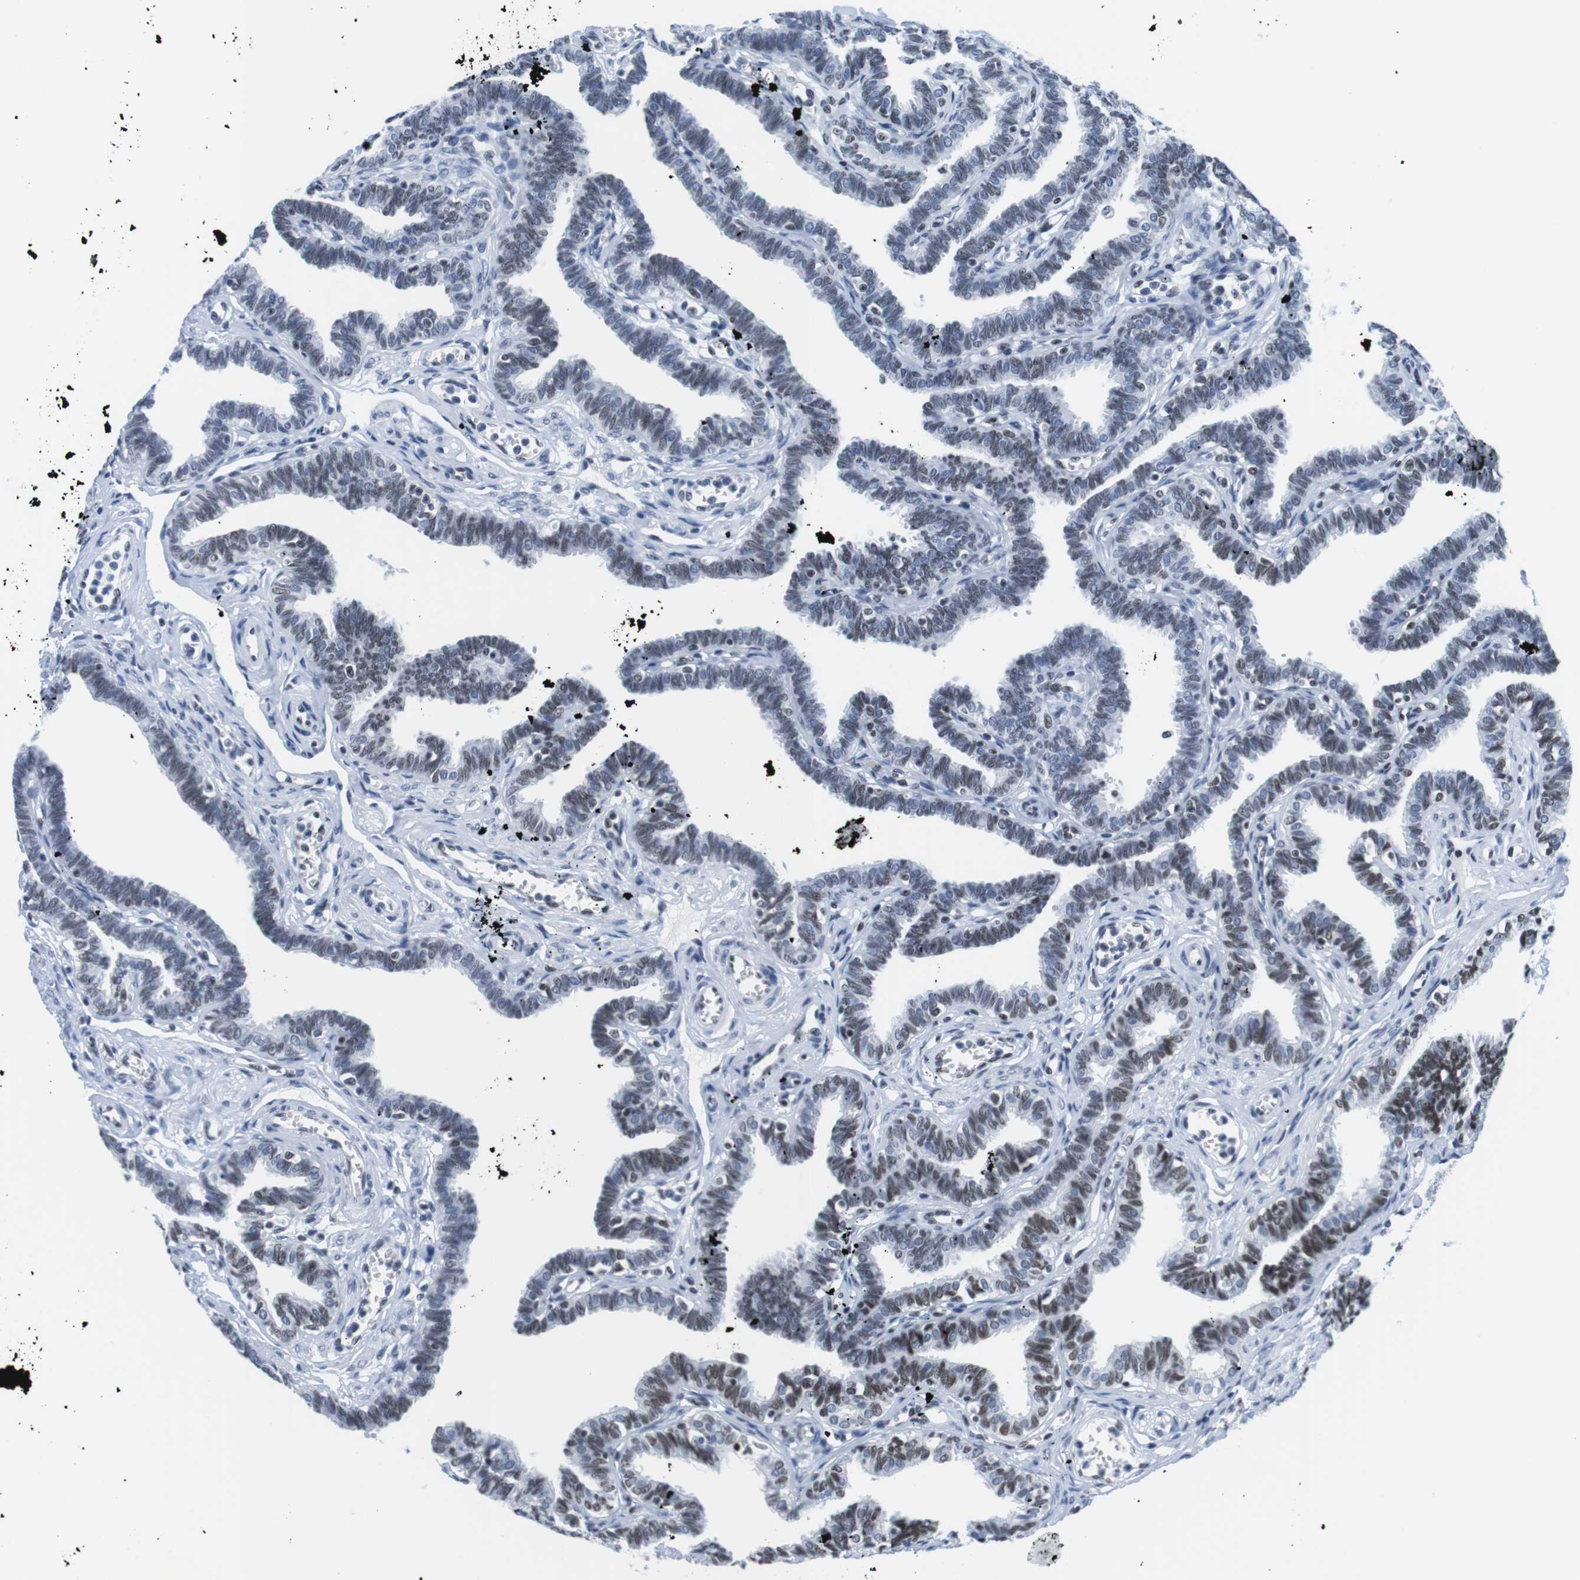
{"staining": {"intensity": "weak", "quantity": "25%-75%", "location": "nuclear"}, "tissue": "fallopian tube", "cell_type": "Glandular cells", "image_type": "normal", "snomed": [{"axis": "morphology", "description": "Normal tissue, NOS"}, {"axis": "topography", "description": "Fallopian tube"}, {"axis": "topography", "description": "Ovary"}], "caption": "The histopathology image exhibits staining of benign fallopian tube, revealing weak nuclear protein staining (brown color) within glandular cells.", "gene": "IFI16", "patient": {"sex": "female", "age": 23}}